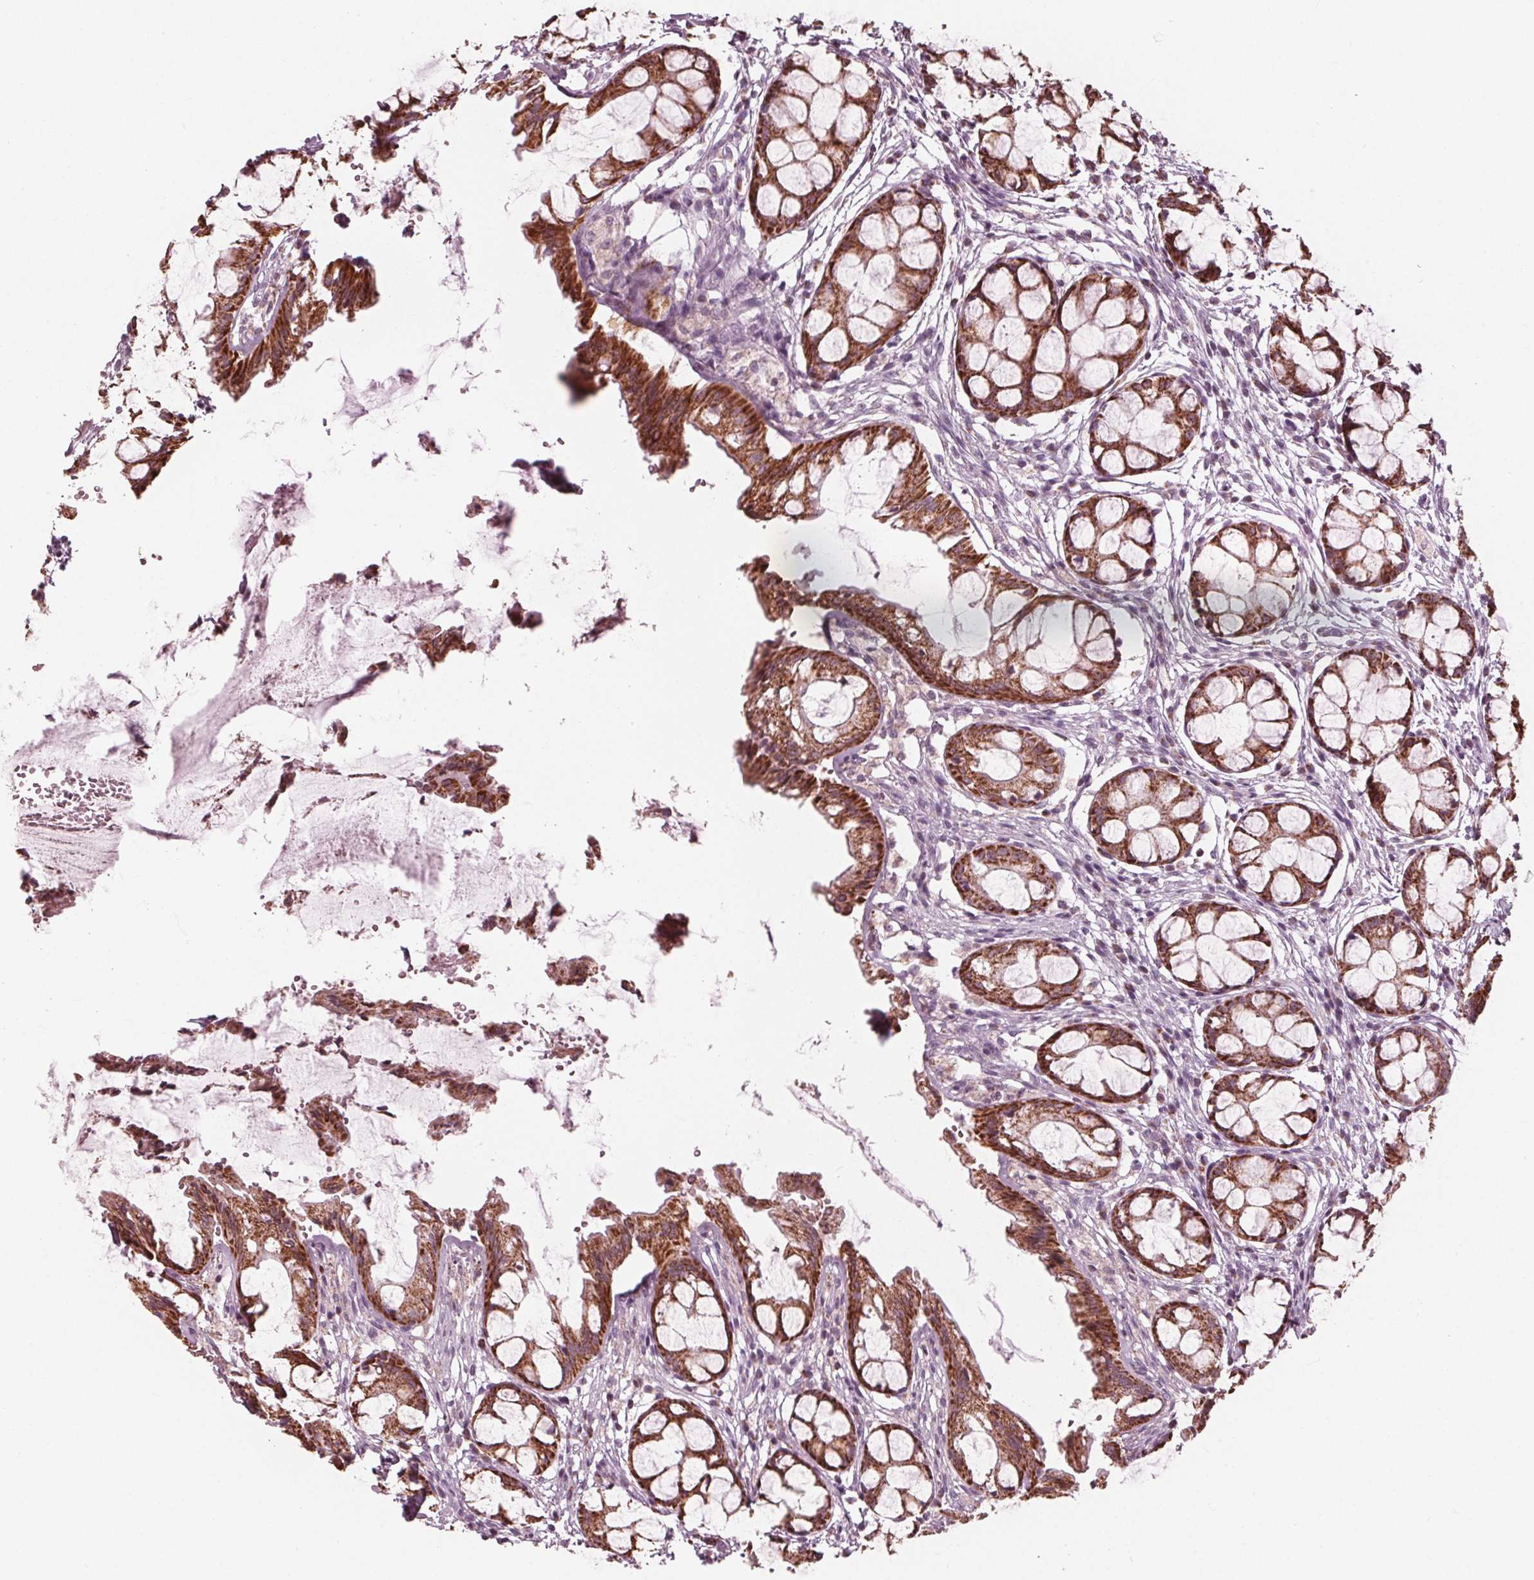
{"staining": {"intensity": "strong", "quantity": ">75%", "location": "cytoplasmic/membranous"}, "tissue": "rectum", "cell_type": "Glandular cells", "image_type": "normal", "snomed": [{"axis": "morphology", "description": "Normal tissue, NOS"}, {"axis": "topography", "description": "Rectum"}], "caption": "A histopathology image of rectum stained for a protein shows strong cytoplasmic/membranous brown staining in glandular cells.", "gene": "CLN6", "patient": {"sex": "female", "age": 62}}